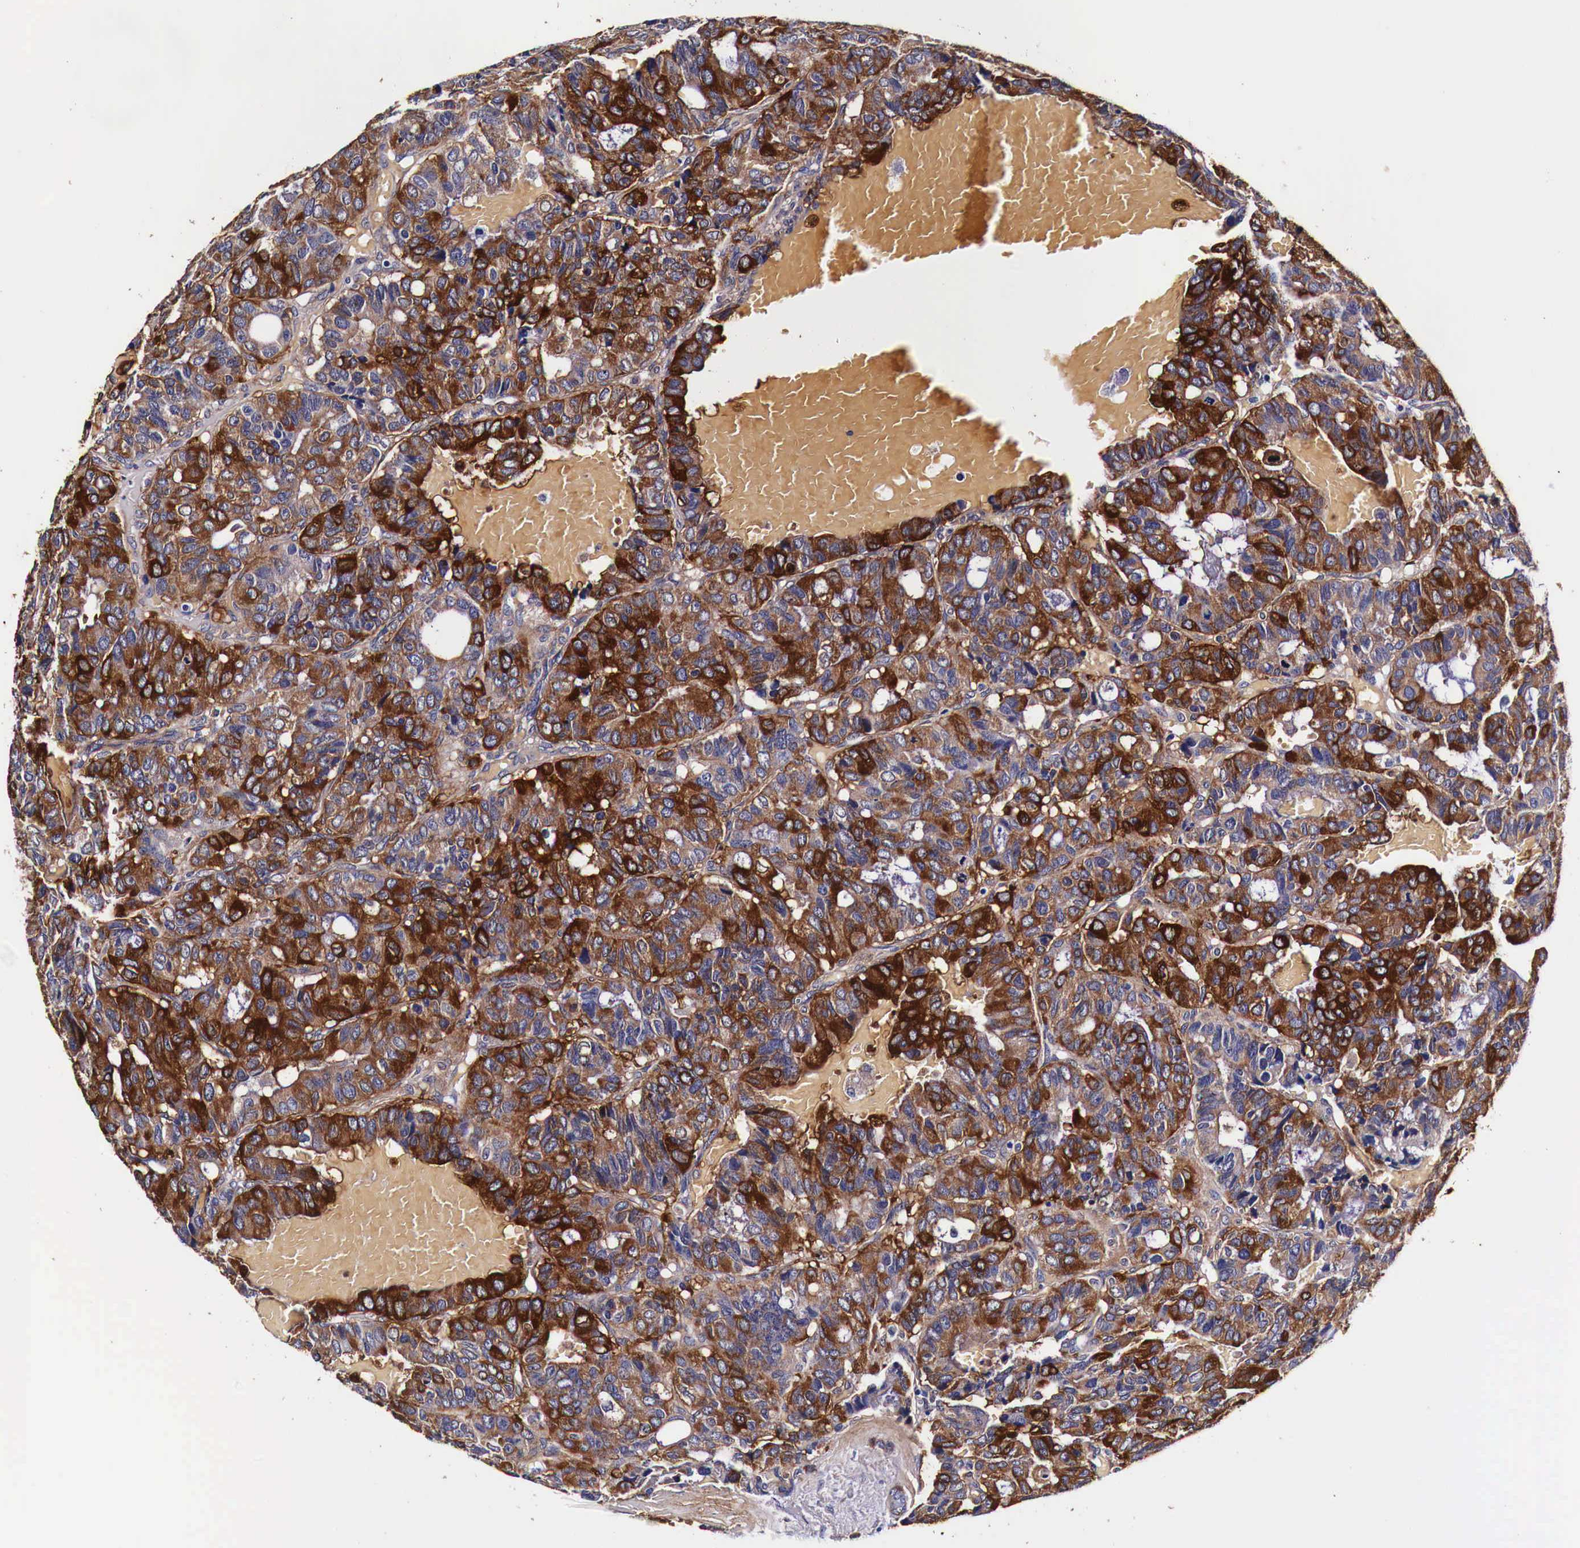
{"staining": {"intensity": "strong", "quantity": ">75%", "location": "cytoplasmic/membranous"}, "tissue": "breast cancer", "cell_type": "Tumor cells", "image_type": "cancer", "snomed": [{"axis": "morphology", "description": "Duct carcinoma"}, {"axis": "topography", "description": "Breast"}], "caption": "Protein expression by IHC exhibits strong cytoplasmic/membranous positivity in approximately >75% of tumor cells in breast infiltrating ductal carcinoma.", "gene": "HSPB1", "patient": {"sex": "female", "age": 69}}